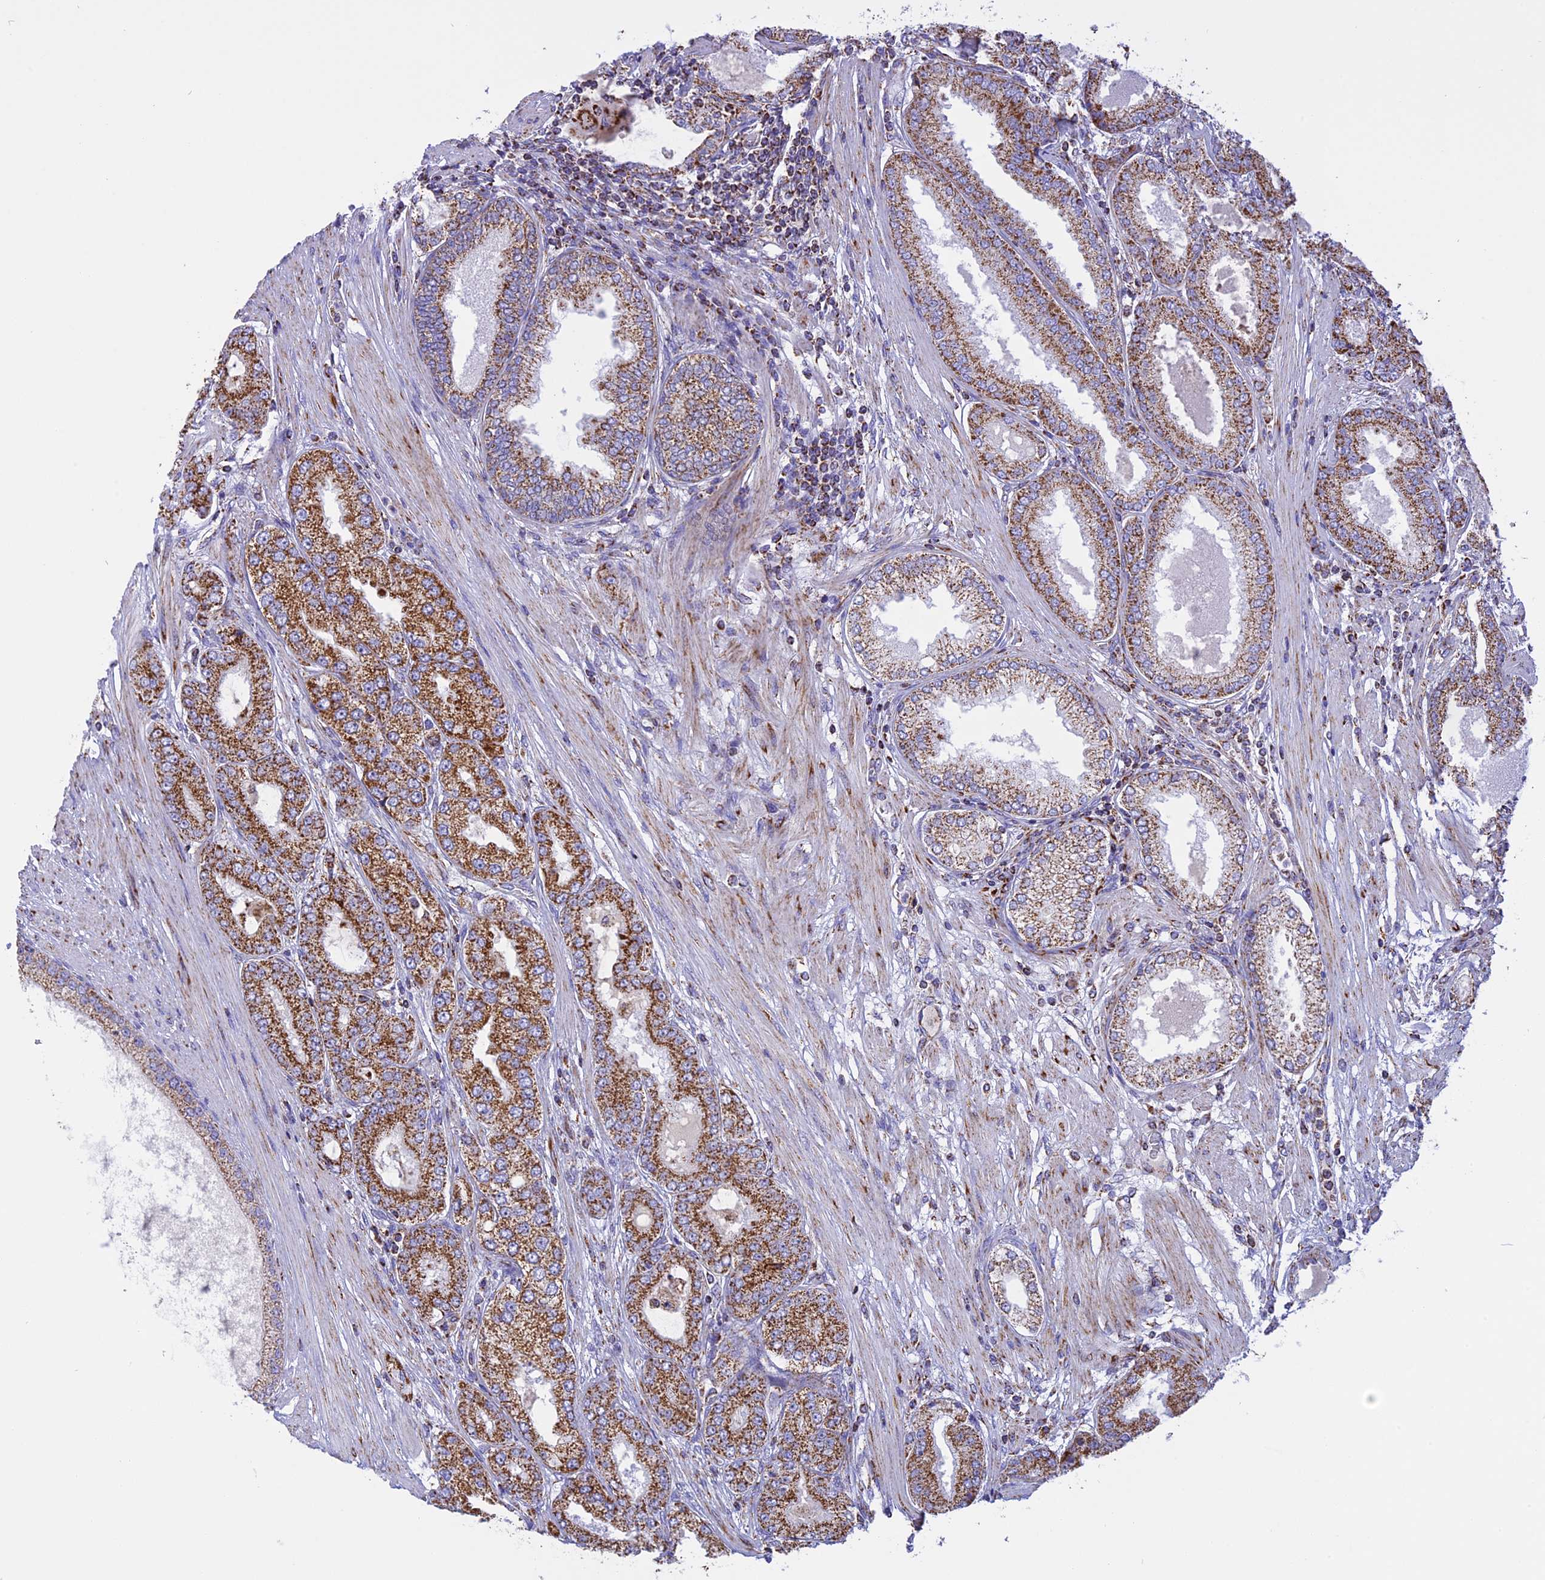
{"staining": {"intensity": "strong", "quantity": ">75%", "location": "cytoplasmic/membranous"}, "tissue": "prostate cancer", "cell_type": "Tumor cells", "image_type": "cancer", "snomed": [{"axis": "morphology", "description": "Adenocarcinoma, High grade"}, {"axis": "topography", "description": "Prostate"}], "caption": "IHC photomicrograph of neoplastic tissue: prostate high-grade adenocarcinoma stained using immunohistochemistry displays high levels of strong protein expression localized specifically in the cytoplasmic/membranous of tumor cells, appearing as a cytoplasmic/membranous brown color.", "gene": "KCNG1", "patient": {"sex": "male", "age": 71}}